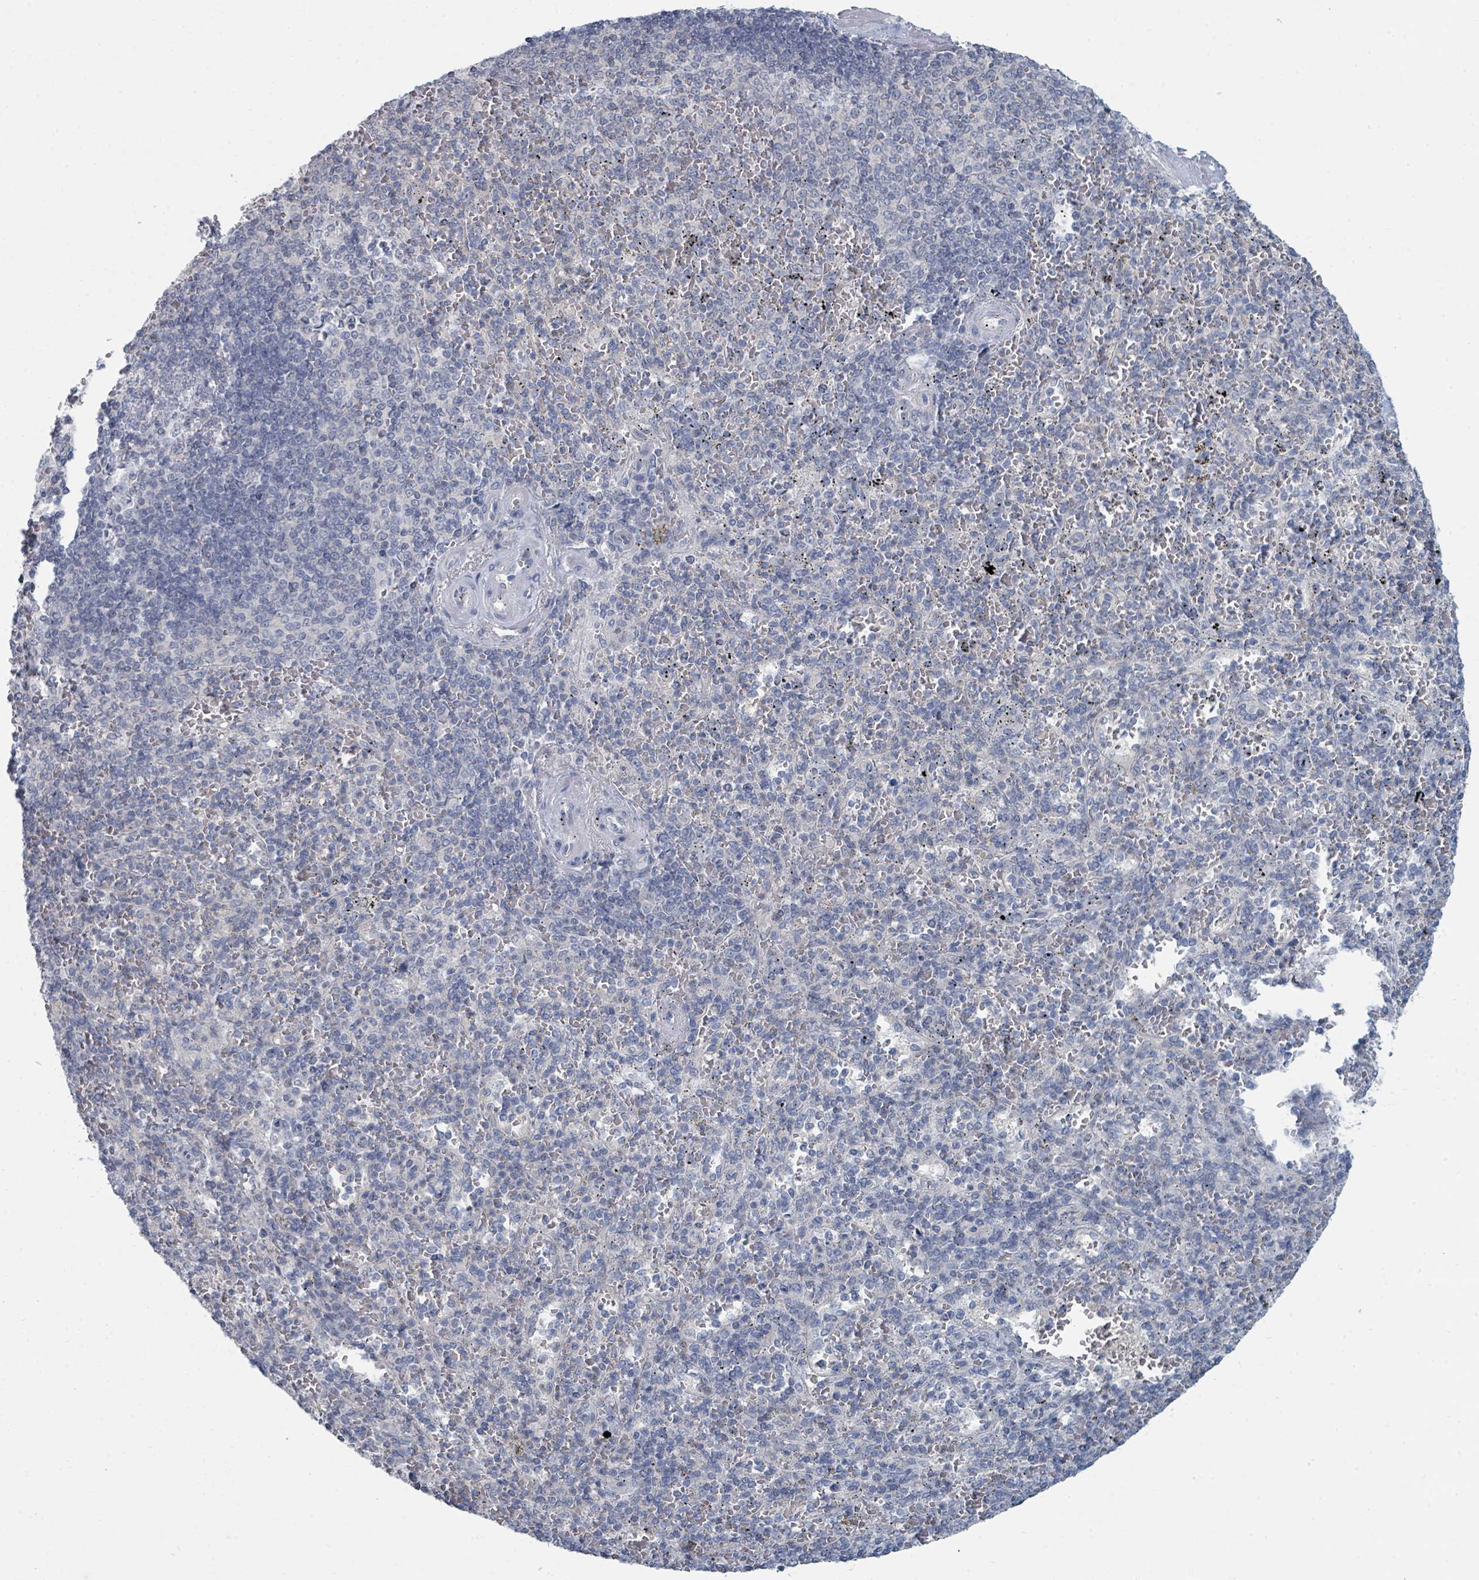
{"staining": {"intensity": "negative", "quantity": "none", "location": "none"}, "tissue": "spleen", "cell_type": "Cells in red pulp", "image_type": "normal", "snomed": [{"axis": "morphology", "description": "Normal tissue, NOS"}, {"axis": "topography", "description": "Spleen"}], "caption": "The image displays no staining of cells in red pulp in normal spleen.", "gene": "SLC25A45", "patient": {"sex": "male", "age": 82}}